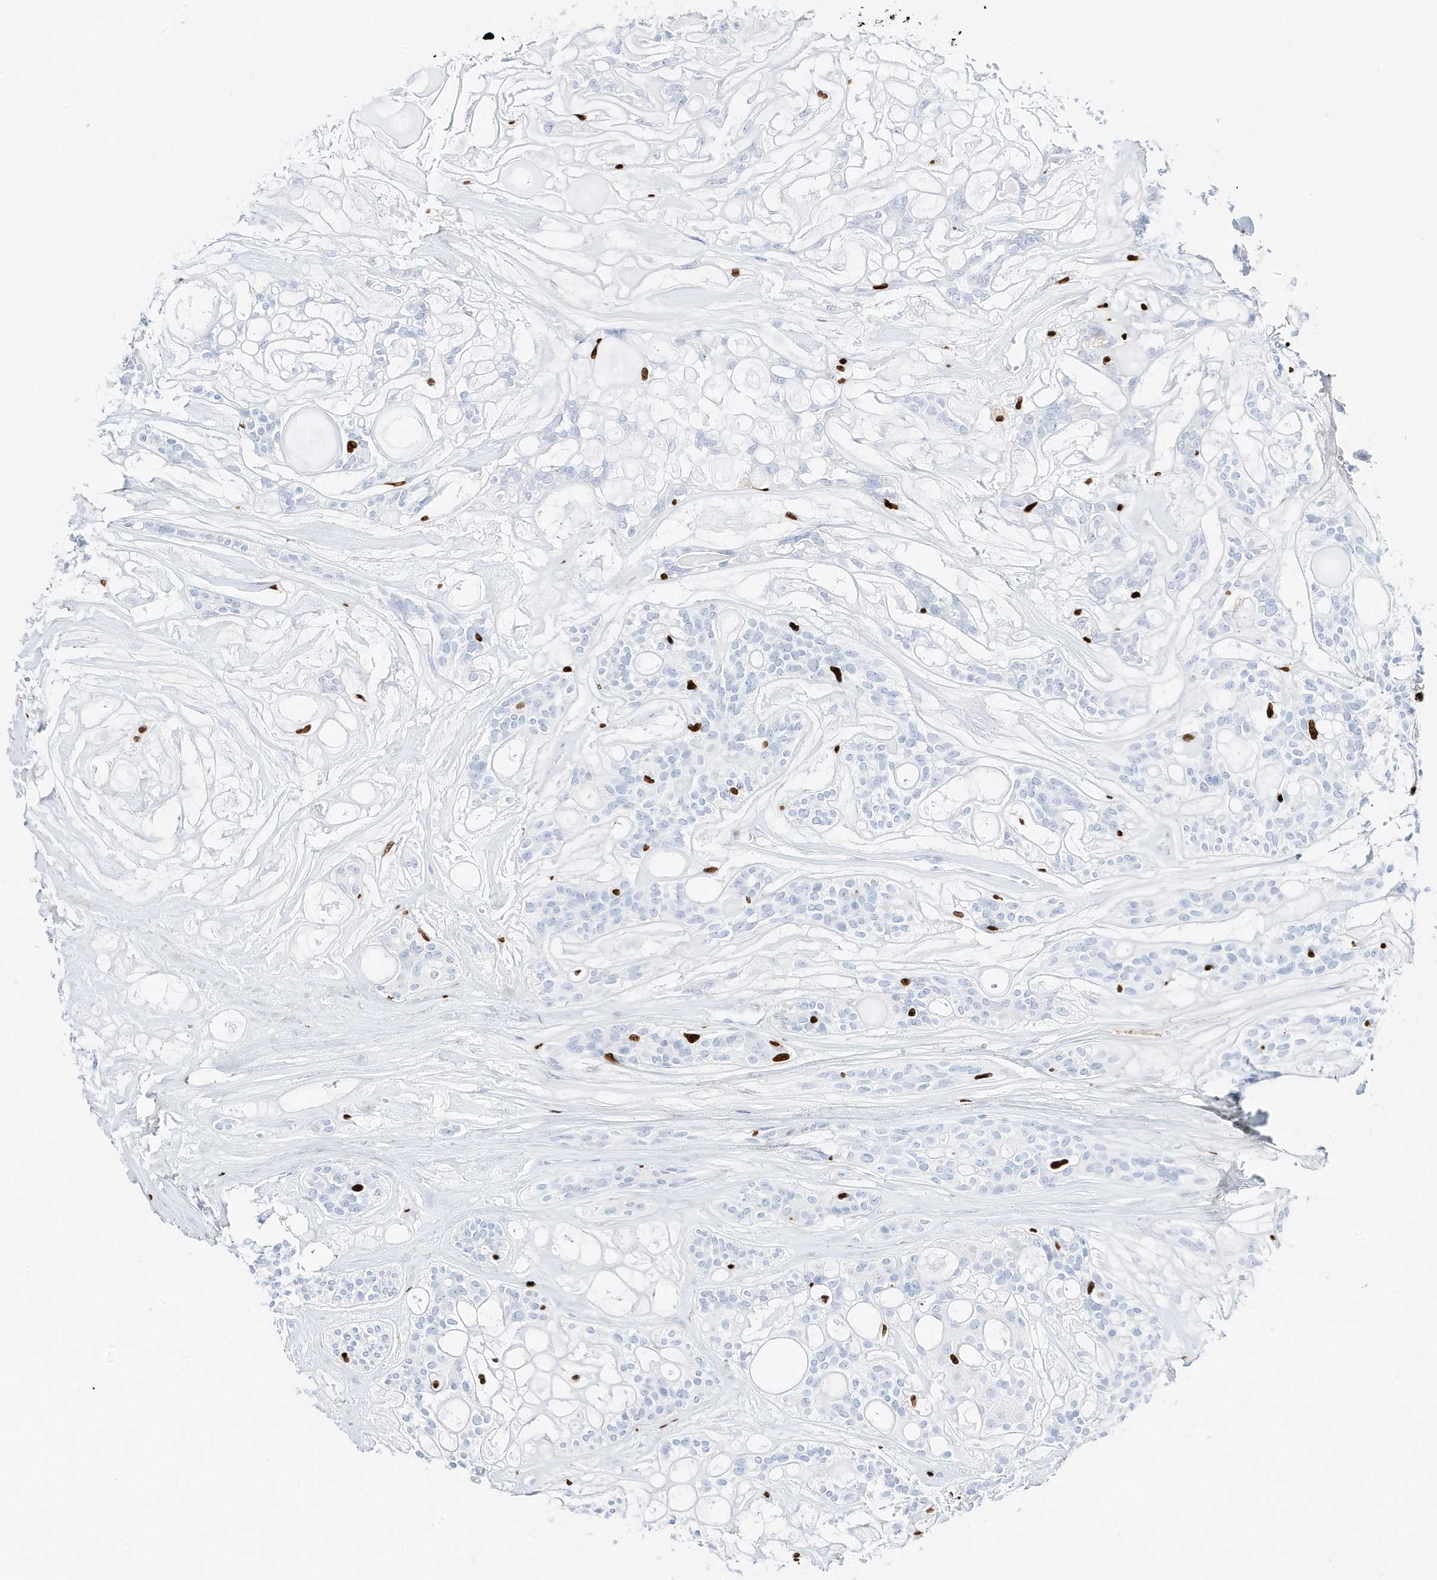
{"staining": {"intensity": "negative", "quantity": "none", "location": "none"}, "tissue": "head and neck cancer", "cell_type": "Tumor cells", "image_type": "cancer", "snomed": [{"axis": "morphology", "description": "Adenocarcinoma, NOS"}, {"axis": "topography", "description": "Head-Neck"}], "caption": "Tumor cells show no significant positivity in head and neck cancer.", "gene": "MNDA", "patient": {"sex": "male", "age": 66}}